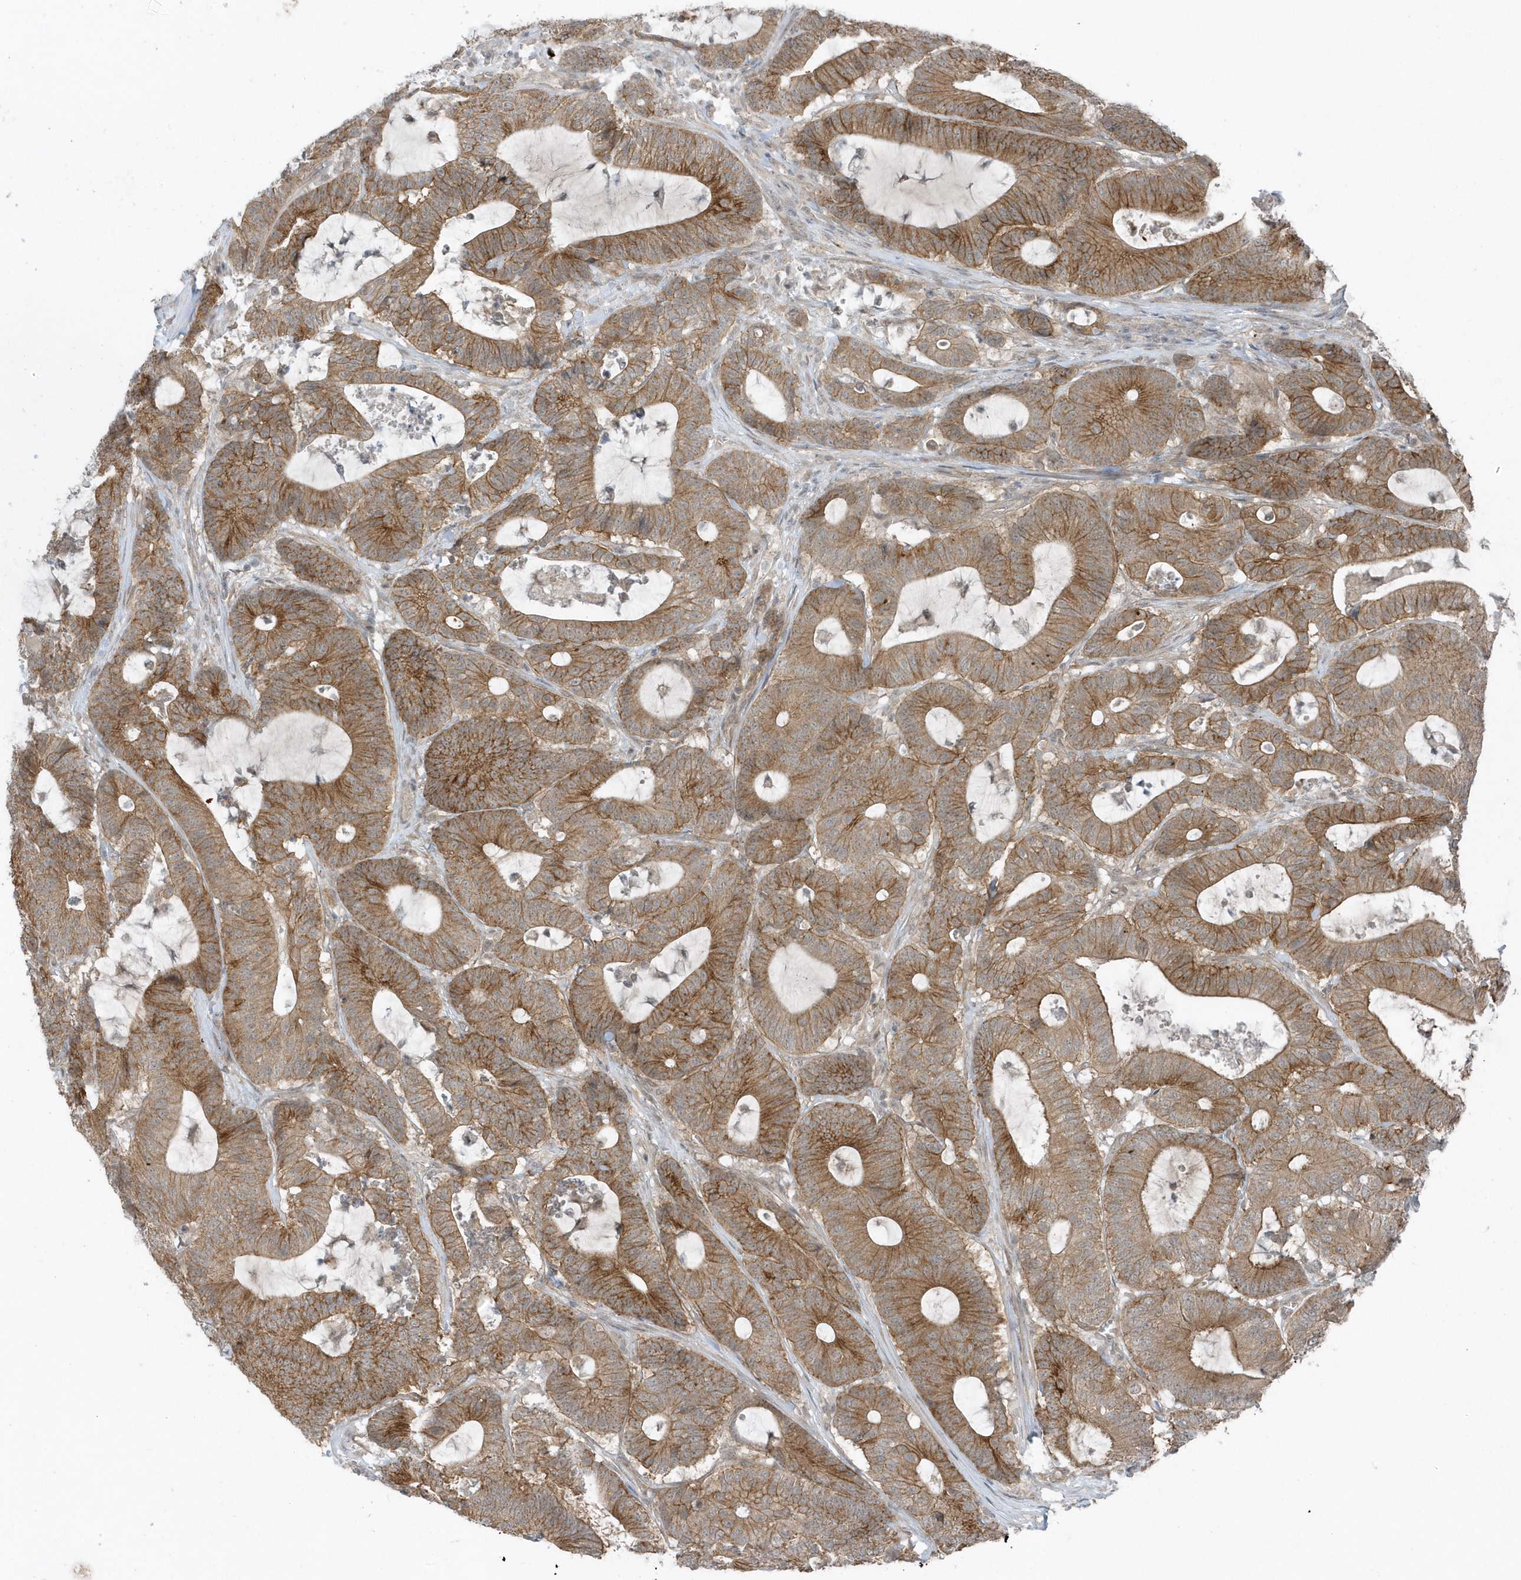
{"staining": {"intensity": "moderate", "quantity": ">75%", "location": "cytoplasmic/membranous"}, "tissue": "colorectal cancer", "cell_type": "Tumor cells", "image_type": "cancer", "snomed": [{"axis": "morphology", "description": "Adenocarcinoma, NOS"}, {"axis": "topography", "description": "Colon"}], "caption": "High-power microscopy captured an immunohistochemistry image of colorectal adenocarcinoma, revealing moderate cytoplasmic/membranous positivity in about >75% of tumor cells. (brown staining indicates protein expression, while blue staining denotes nuclei).", "gene": "PARD3B", "patient": {"sex": "female", "age": 84}}